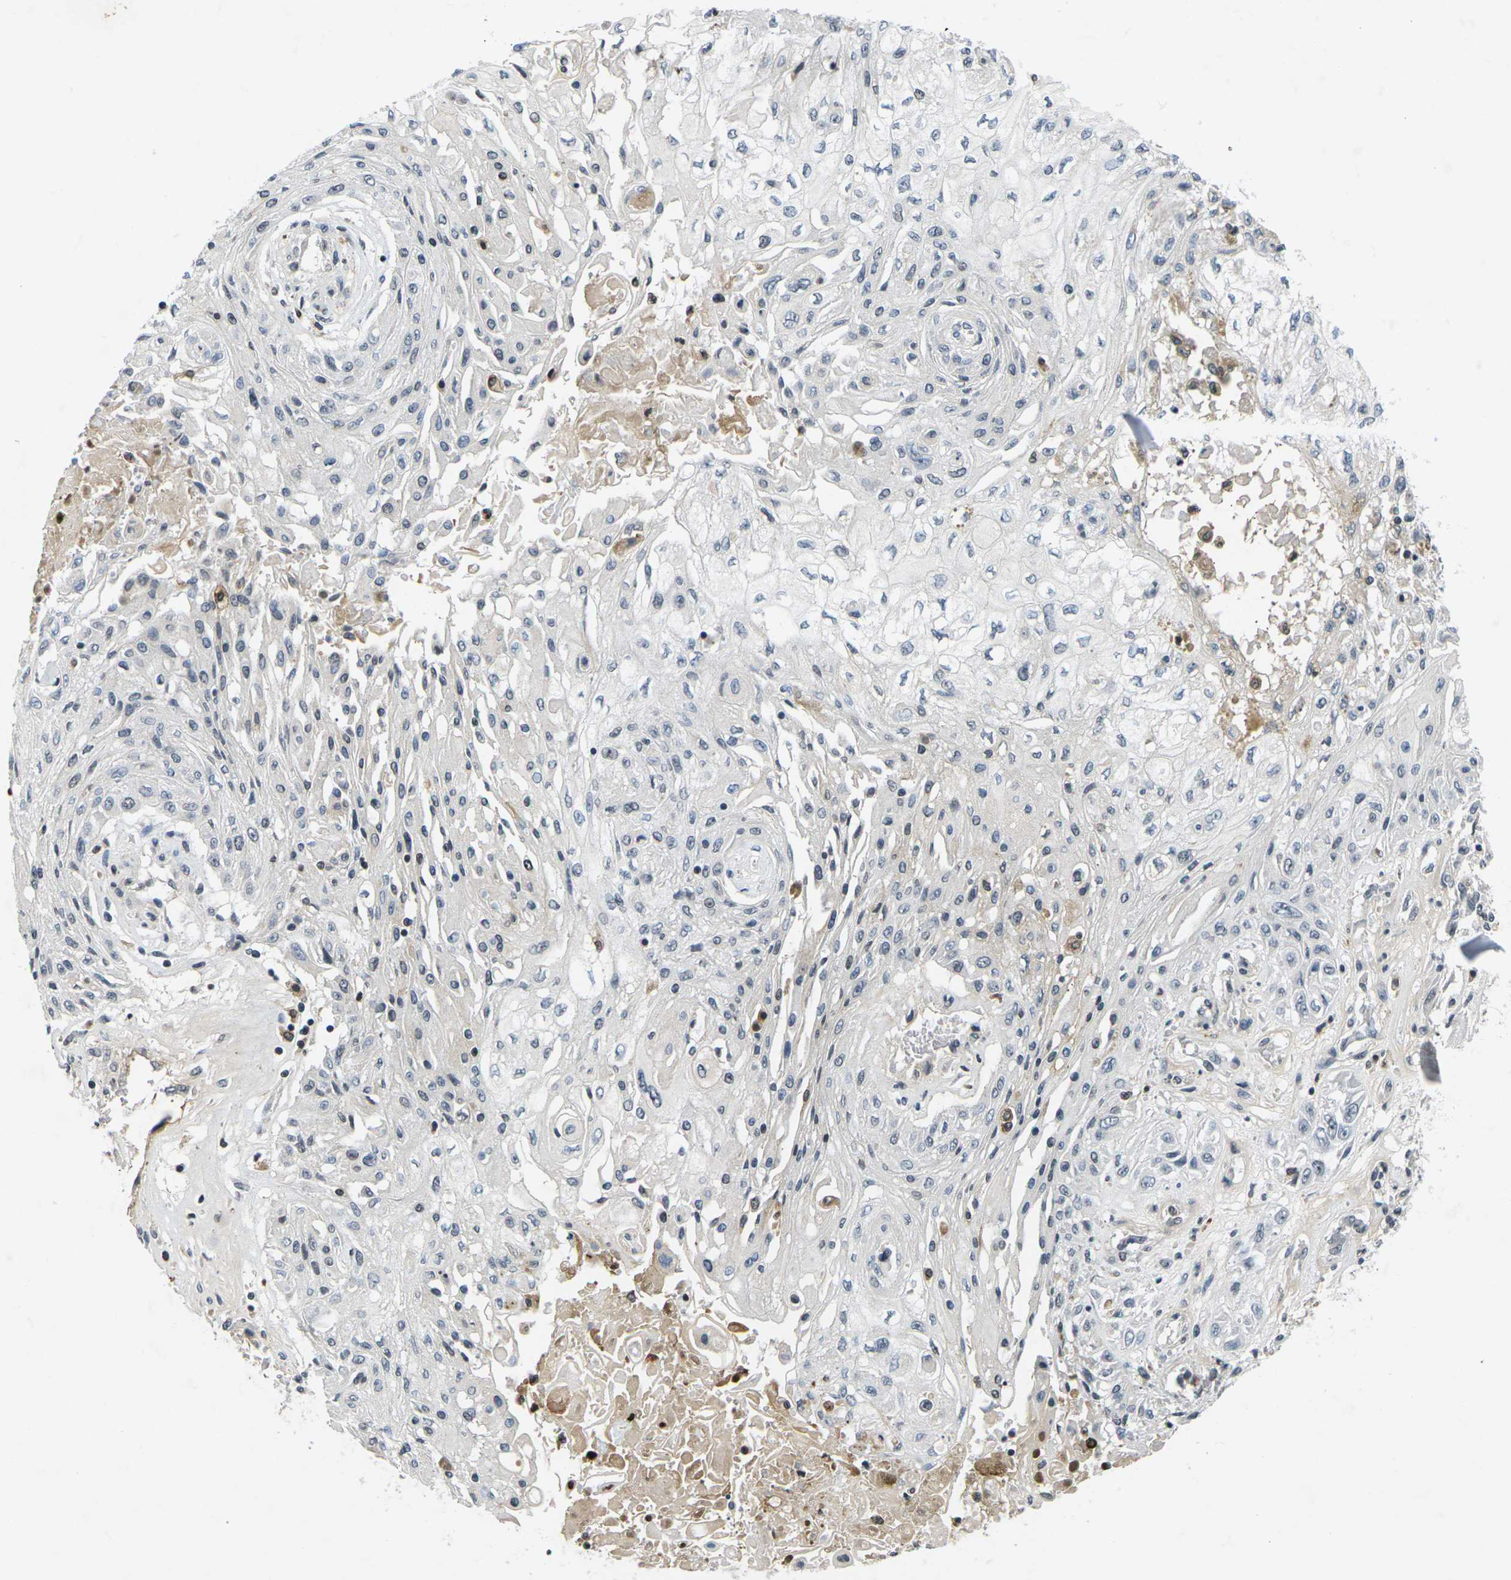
{"staining": {"intensity": "negative", "quantity": "none", "location": "none"}, "tissue": "skin cancer", "cell_type": "Tumor cells", "image_type": "cancer", "snomed": [{"axis": "morphology", "description": "Squamous cell carcinoma, NOS"}, {"axis": "topography", "description": "Skin"}], "caption": "High magnification brightfield microscopy of skin cancer (squamous cell carcinoma) stained with DAB (brown) and counterstained with hematoxylin (blue): tumor cells show no significant positivity.", "gene": "C1QC", "patient": {"sex": "male", "age": 75}}